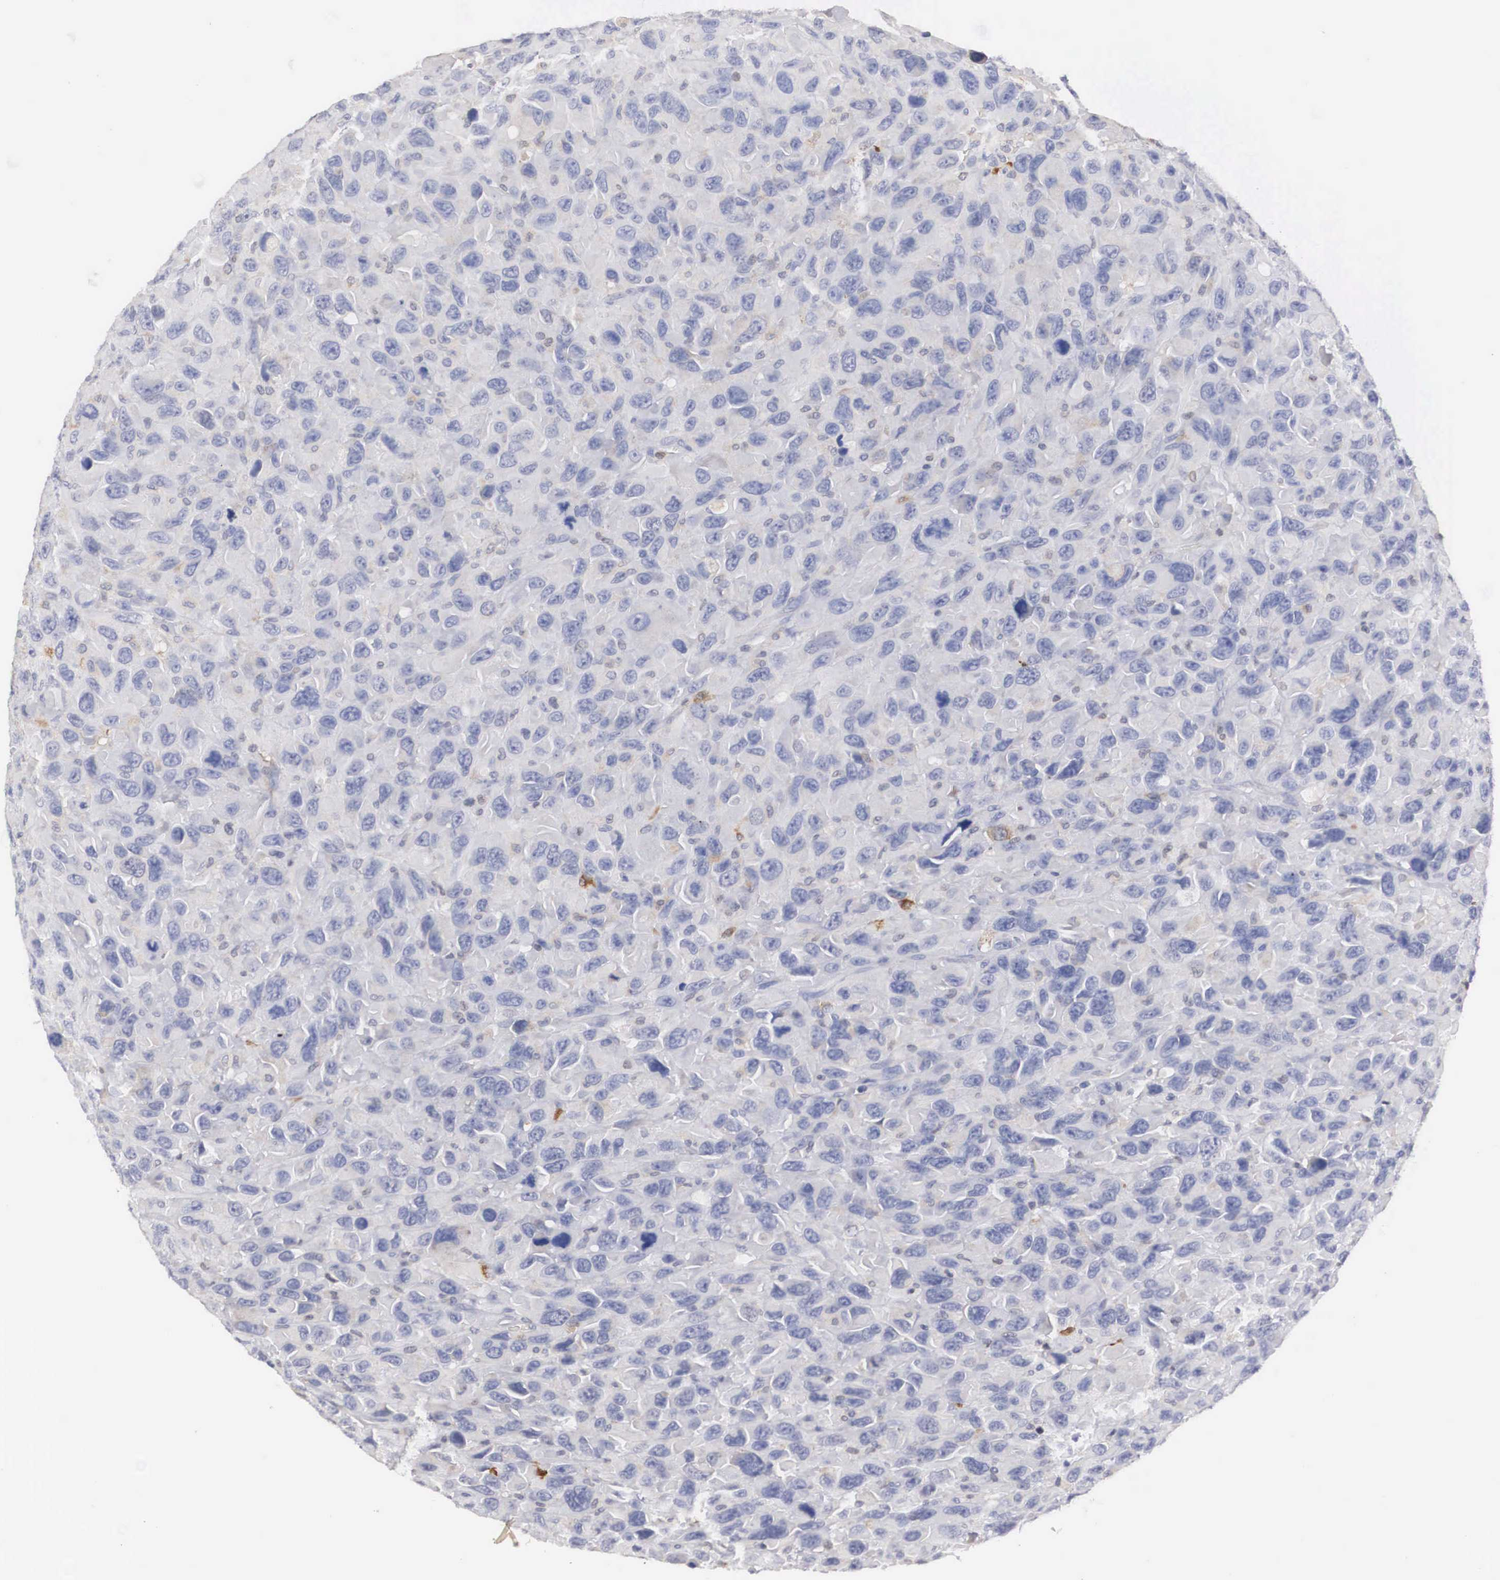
{"staining": {"intensity": "weak", "quantity": "<25%", "location": "cytoplasmic/membranous"}, "tissue": "renal cancer", "cell_type": "Tumor cells", "image_type": "cancer", "snomed": [{"axis": "morphology", "description": "Adenocarcinoma, NOS"}, {"axis": "topography", "description": "Kidney"}], "caption": "The image reveals no staining of tumor cells in adenocarcinoma (renal).", "gene": "HMOX1", "patient": {"sex": "male", "age": 79}}